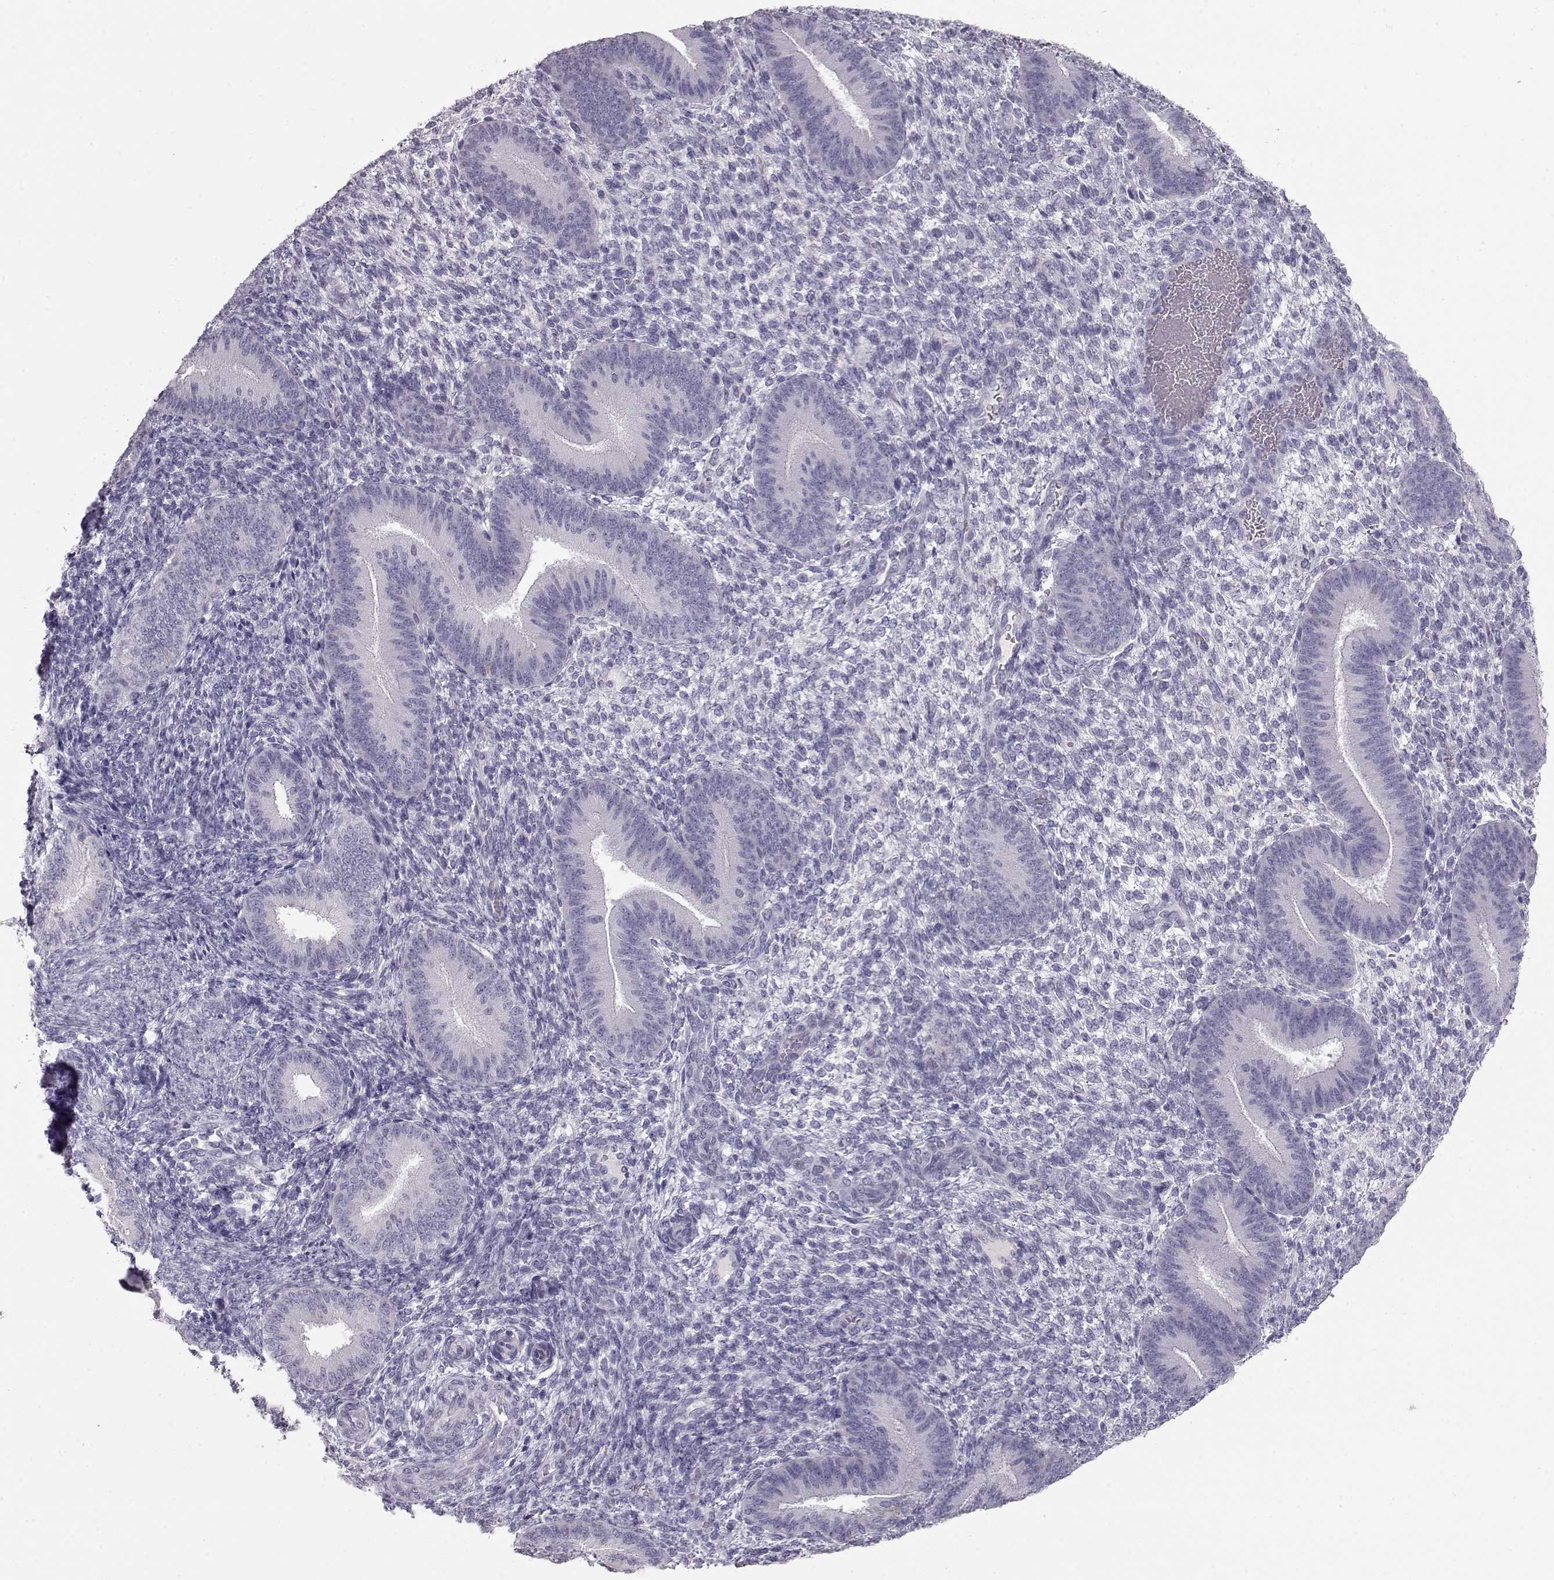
{"staining": {"intensity": "negative", "quantity": "none", "location": "none"}, "tissue": "endometrium", "cell_type": "Cells in endometrial stroma", "image_type": "normal", "snomed": [{"axis": "morphology", "description": "Normal tissue, NOS"}, {"axis": "topography", "description": "Endometrium"}], "caption": "IHC photomicrograph of normal endometrium: human endometrium stained with DAB (3,3'-diaminobenzidine) displays no significant protein positivity in cells in endometrial stroma.", "gene": "LAMB3", "patient": {"sex": "female", "age": 39}}